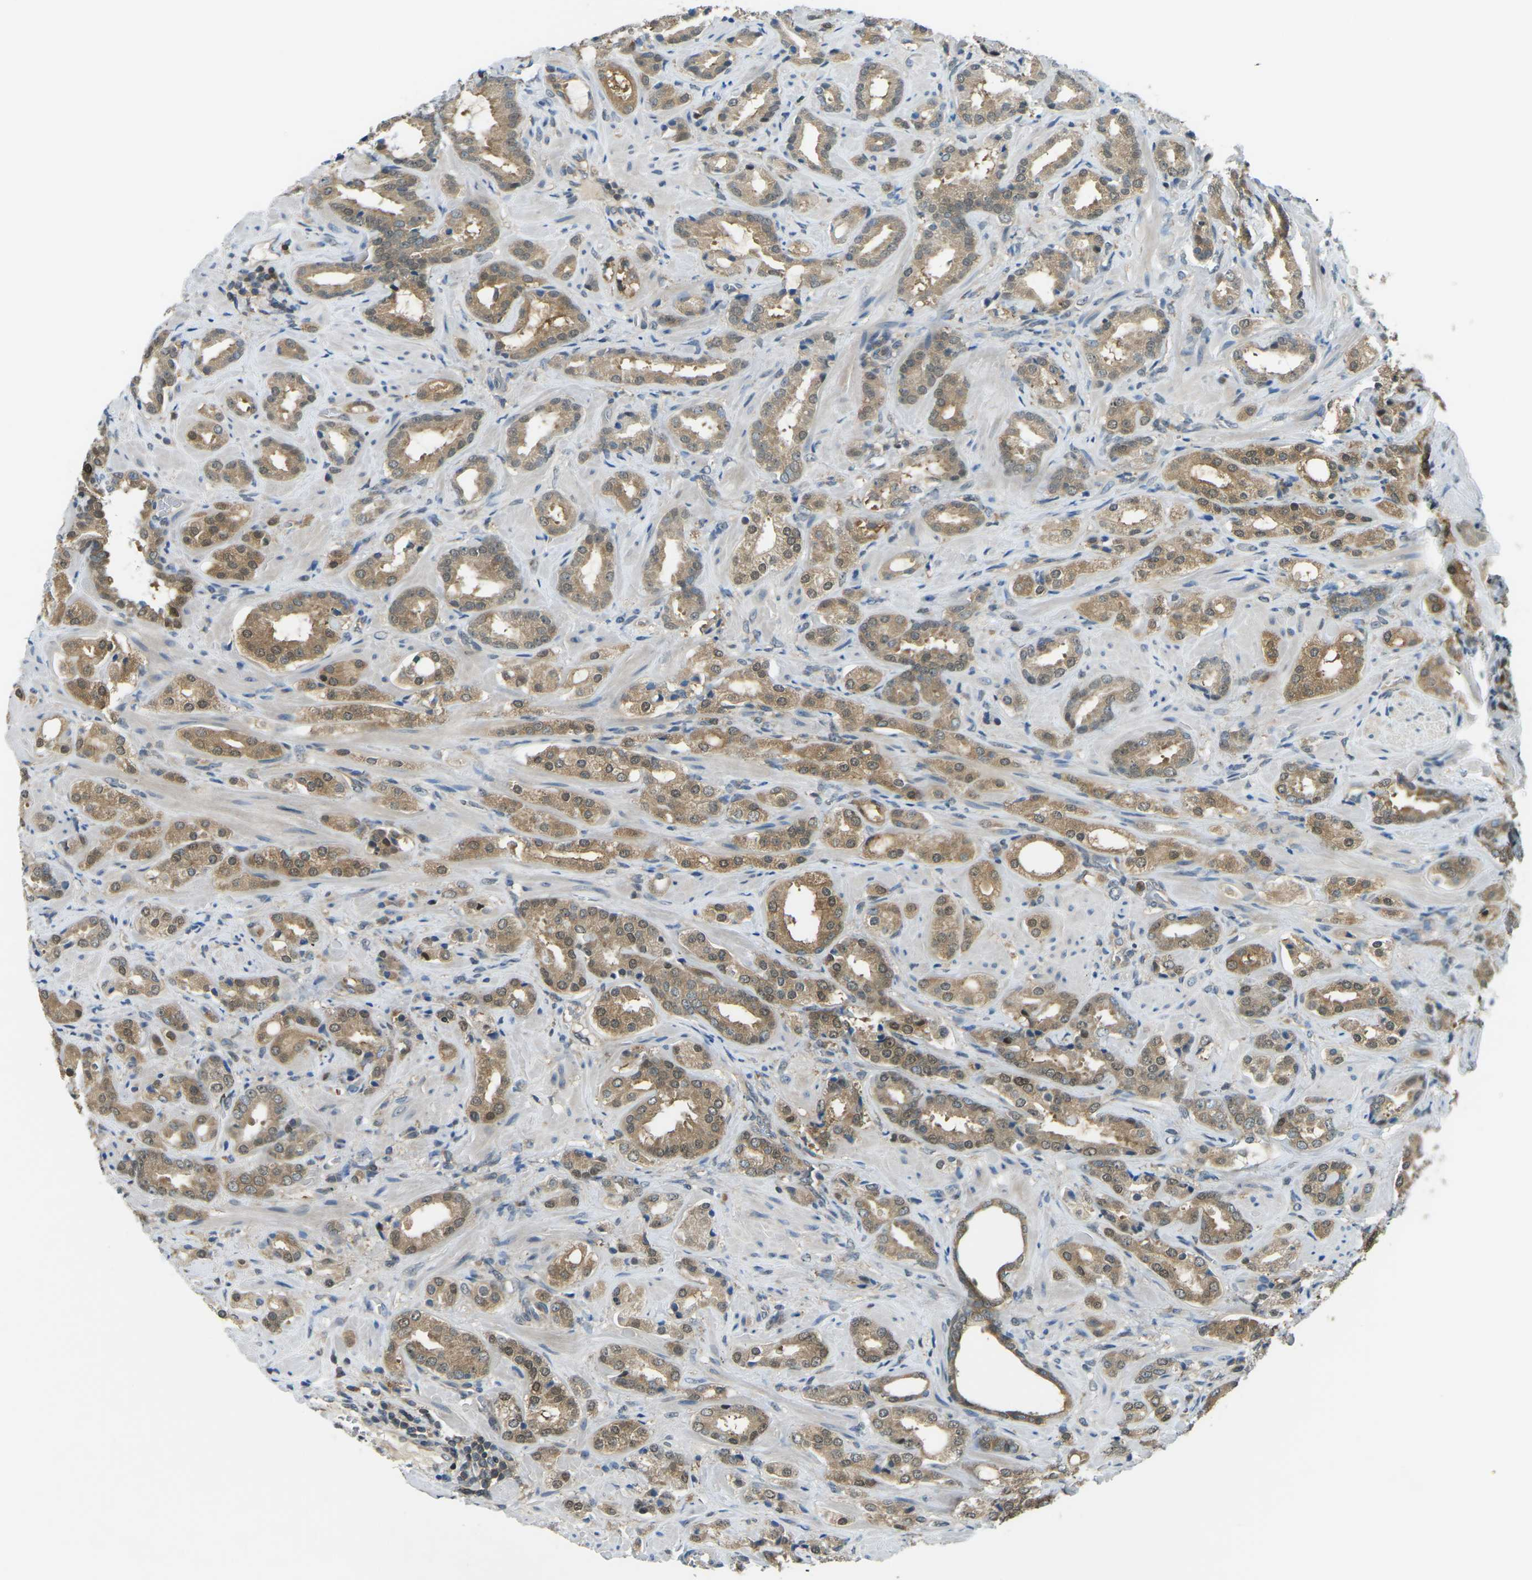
{"staining": {"intensity": "moderate", "quantity": ">75%", "location": "cytoplasmic/membranous"}, "tissue": "prostate cancer", "cell_type": "Tumor cells", "image_type": "cancer", "snomed": [{"axis": "morphology", "description": "Adenocarcinoma, High grade"}, {"axis": "topography", "description": "Prostate"}], "caption": "Prostate adenocarcinoma (high-grade) was stained to show a protein in brown. There is medium levels of moderate cytoplasmic/membranous staining in approximately >75% of tumor cells.", "gene": "PIEZO2", "patient": {"sex": "male", "age": 64}}